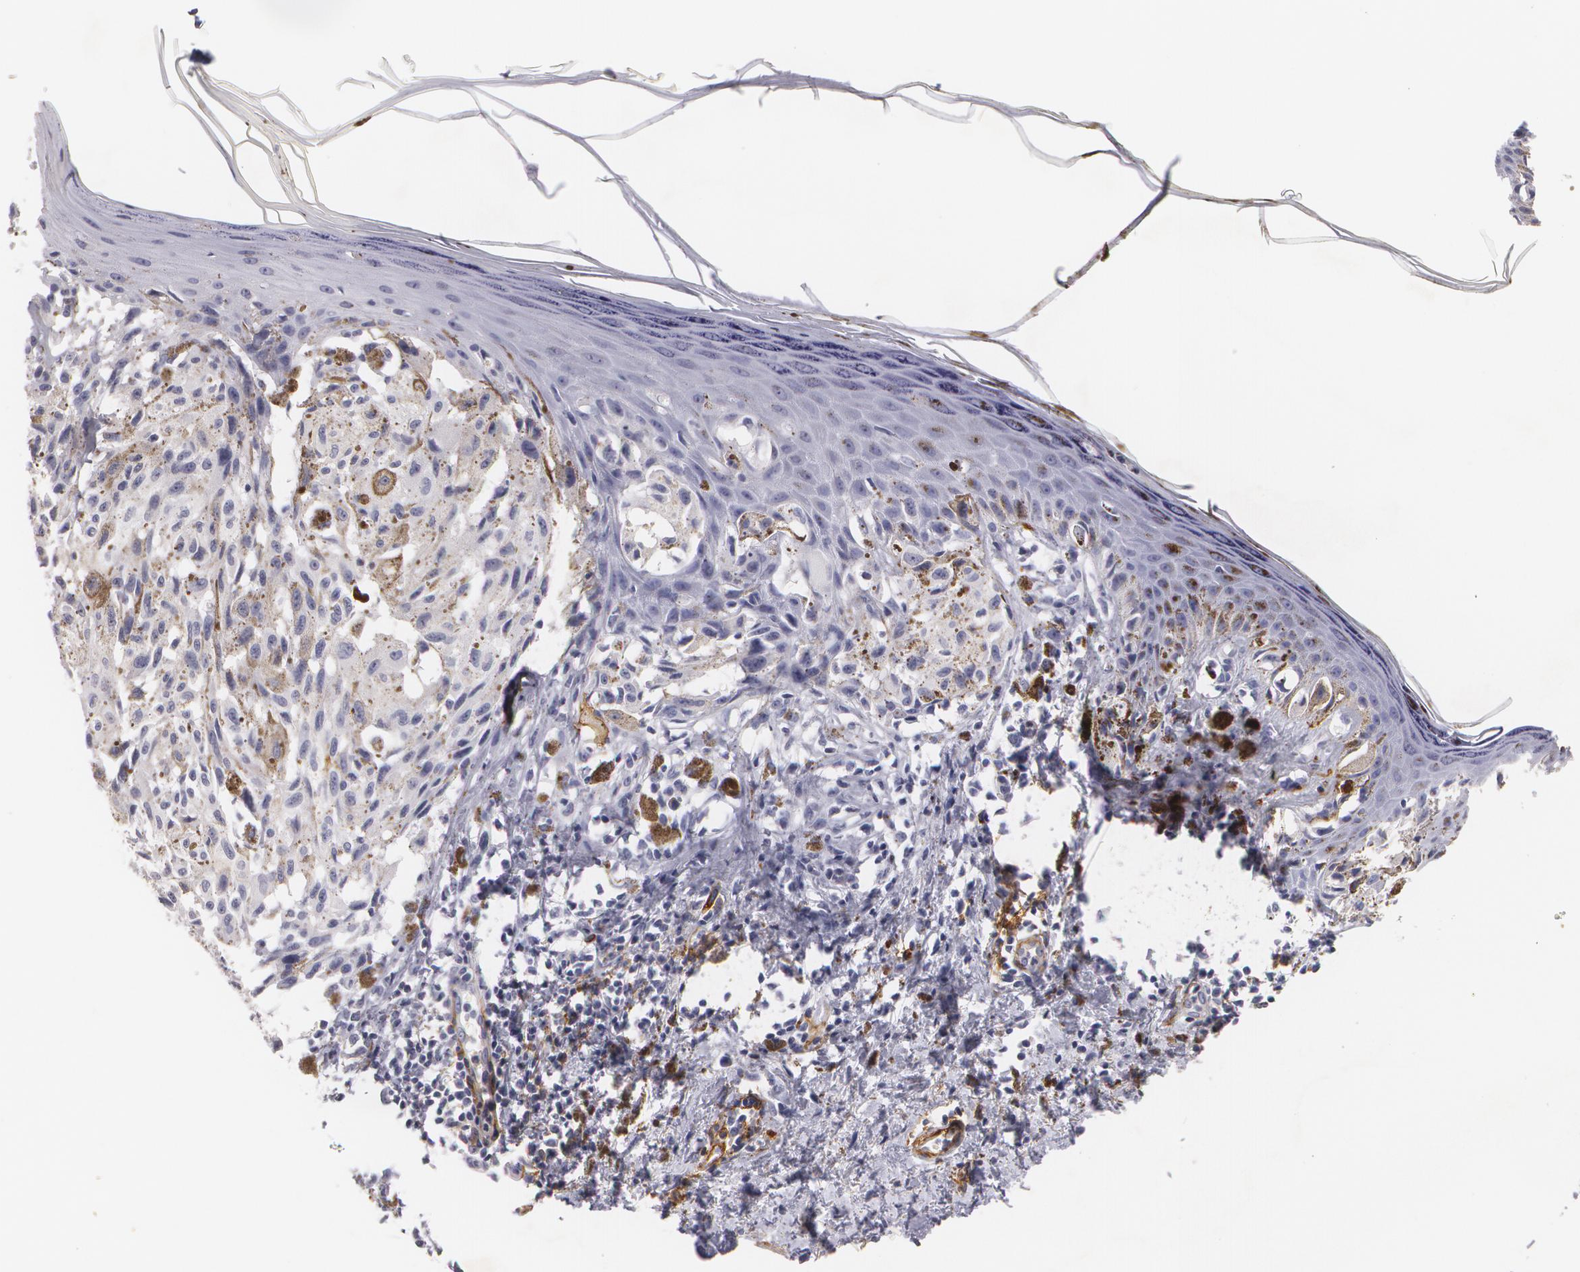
{"staining": {"intensity": "negative", "quantity": "none", "location": "none"}, "tissue": "melanoma", "cell_type": "Tumor cells", "image_type": "cancer", "snomed": [{"axis": "morphology", "description": "Malignant melanoma, NOS"}, {"axis": "topography", "description": "Skin"}], "caption": "Micrograph shows no protein expression in tumor cells of malignant melanoma tissue.", "gene": "NGFR", "patient": {"sex": "female", "age": 72}}